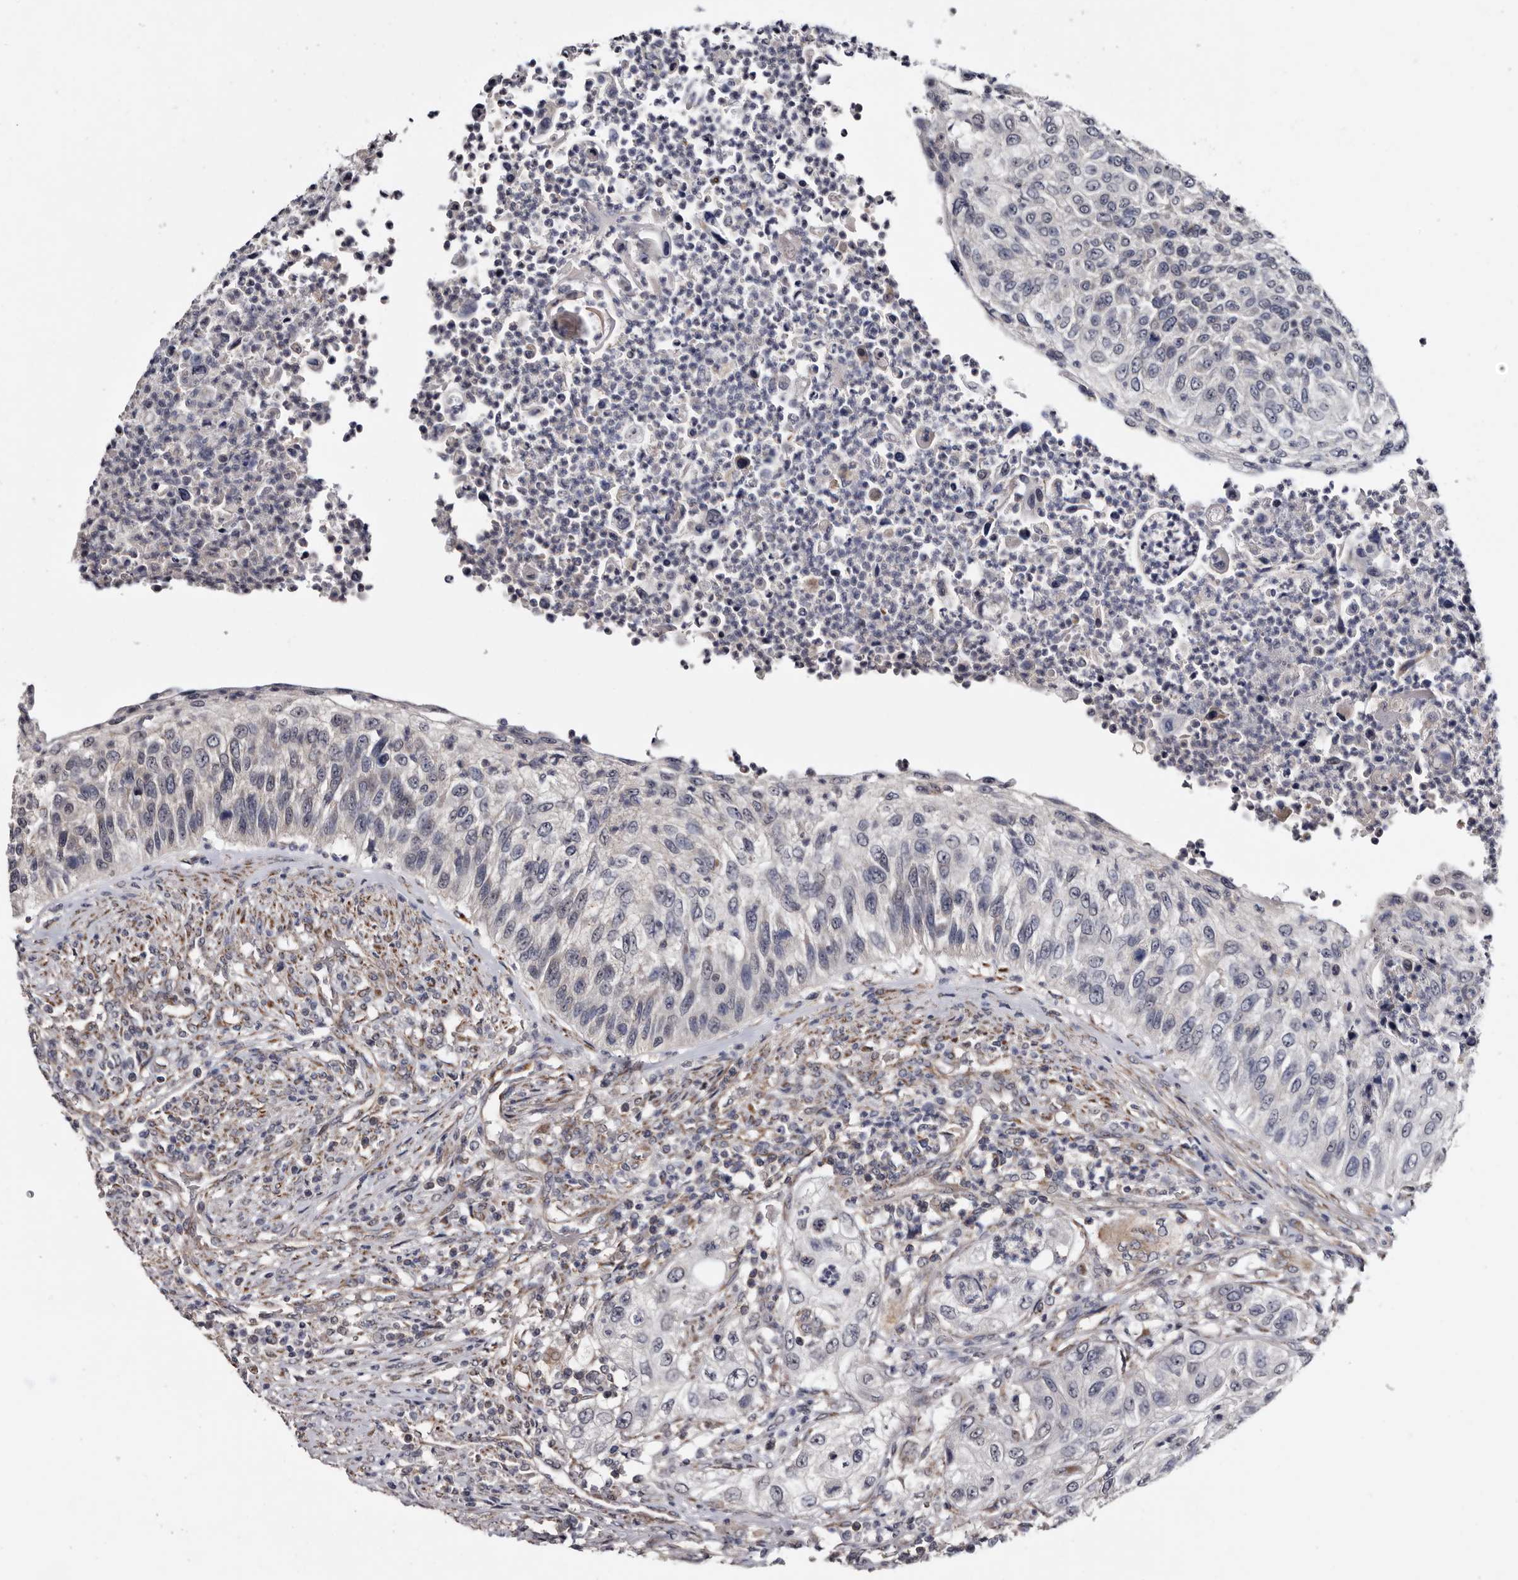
{"staining": {"intensity": "negative", "quantity": "none", "location": "none"}, "tissue": "urothelial cancer", "cell_type": "Tumor cells", "image_type": "cancer", "snomed": [{"axis": "morphology", "description": "Urothelial carcinoma, High grade"}, {"axis": "topography", "description": "Urinary bladder"}], "caption": "This is an IHC photomicrograph of human urothelial cancer. There is no positivity in tumor cells.", "gene": "ARMCX2", "patient": {"sex": "female", "age": 60}}